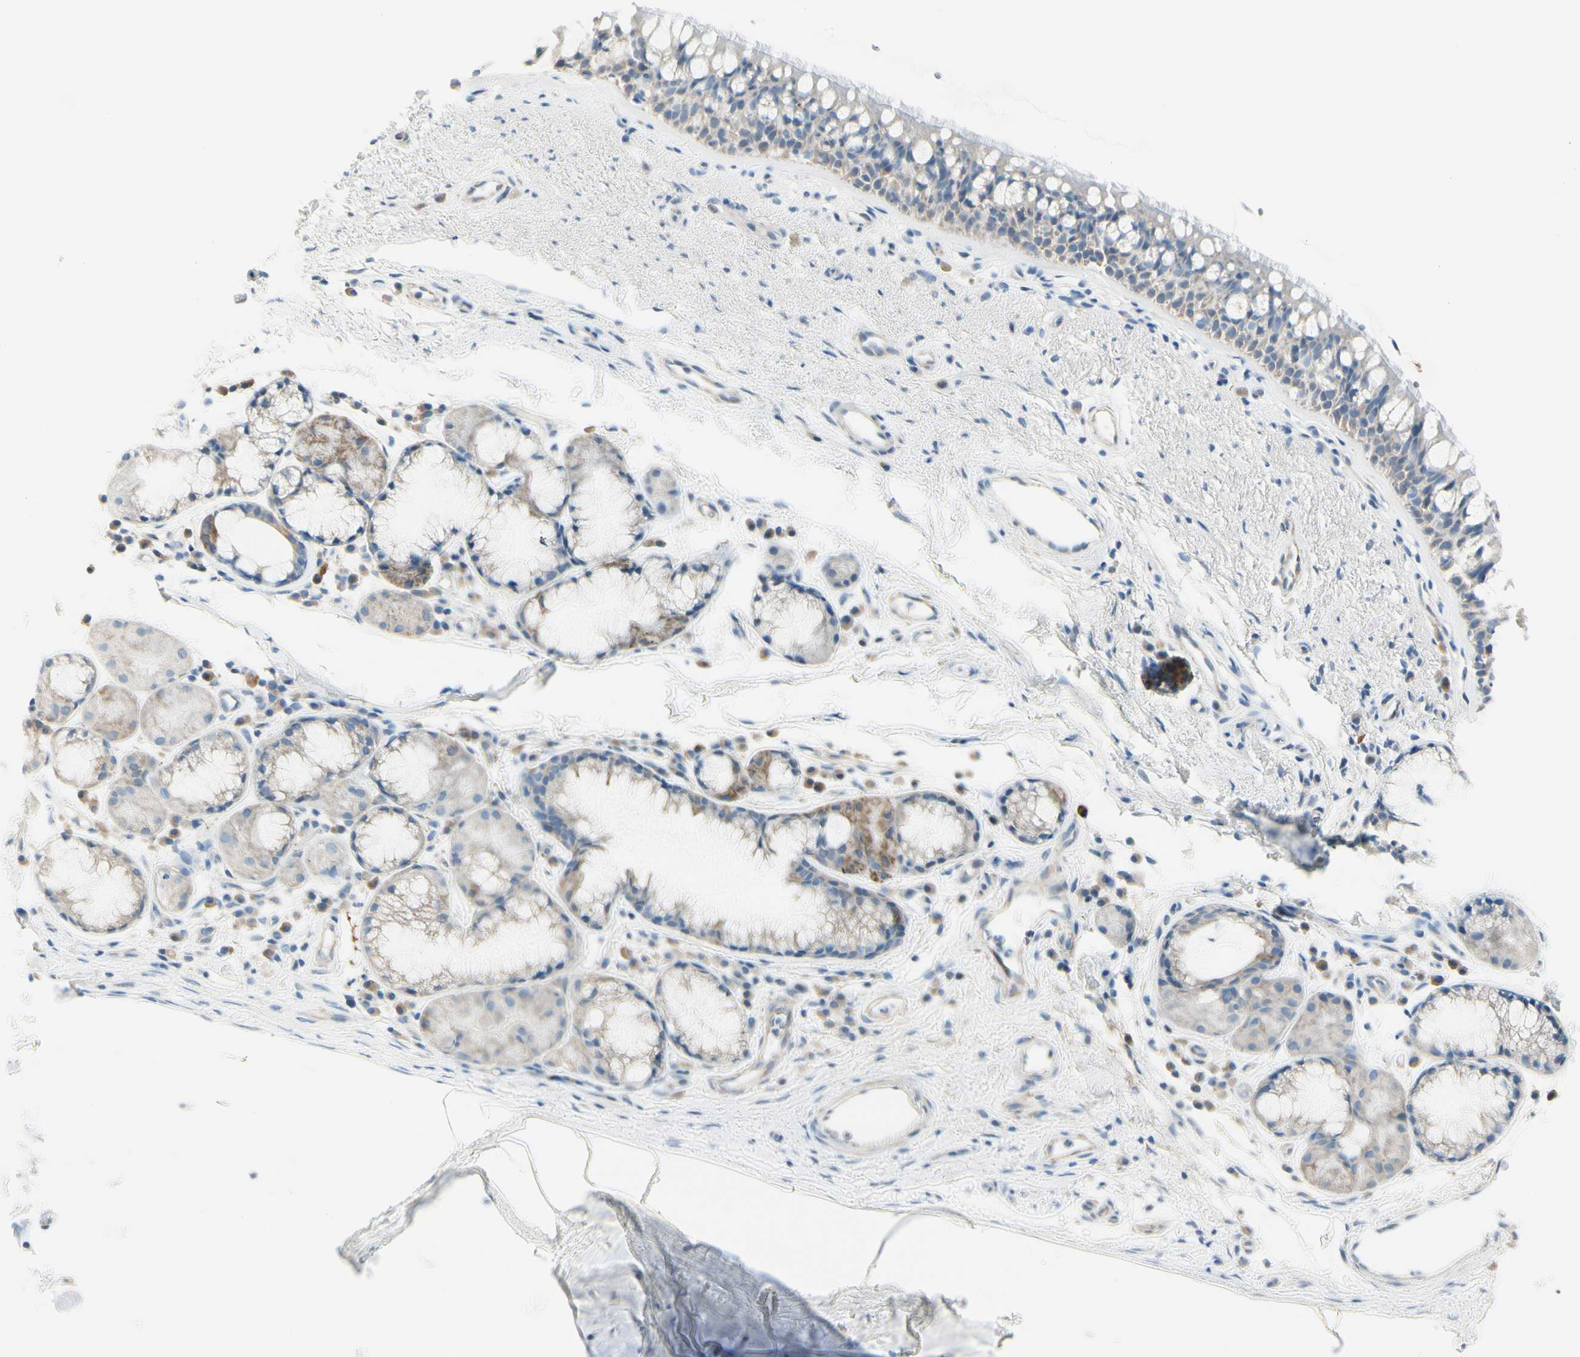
{"staining": {"intensity": "negative", "quantity": "none", "location": "none"}, "tissue": "bronchus", "cell_type": "Respiratory epithelial cells", "image_type": "normal", "snomed": [{"axis": "morphology", "description": "Normal tissue, NOS"}, {"axis": "topography", "description": "Bronchus"}], "caption": "Respiratory epithelial cells show no significant staining in normal bronchus. The staining is performed using DAB (3,3'-diaminobenzidine) brown chromogen with nuclei counter-stained in using hematoxylin.", "gene": "SLC6A15", "patient": {"sex": "female", "age": 54}}